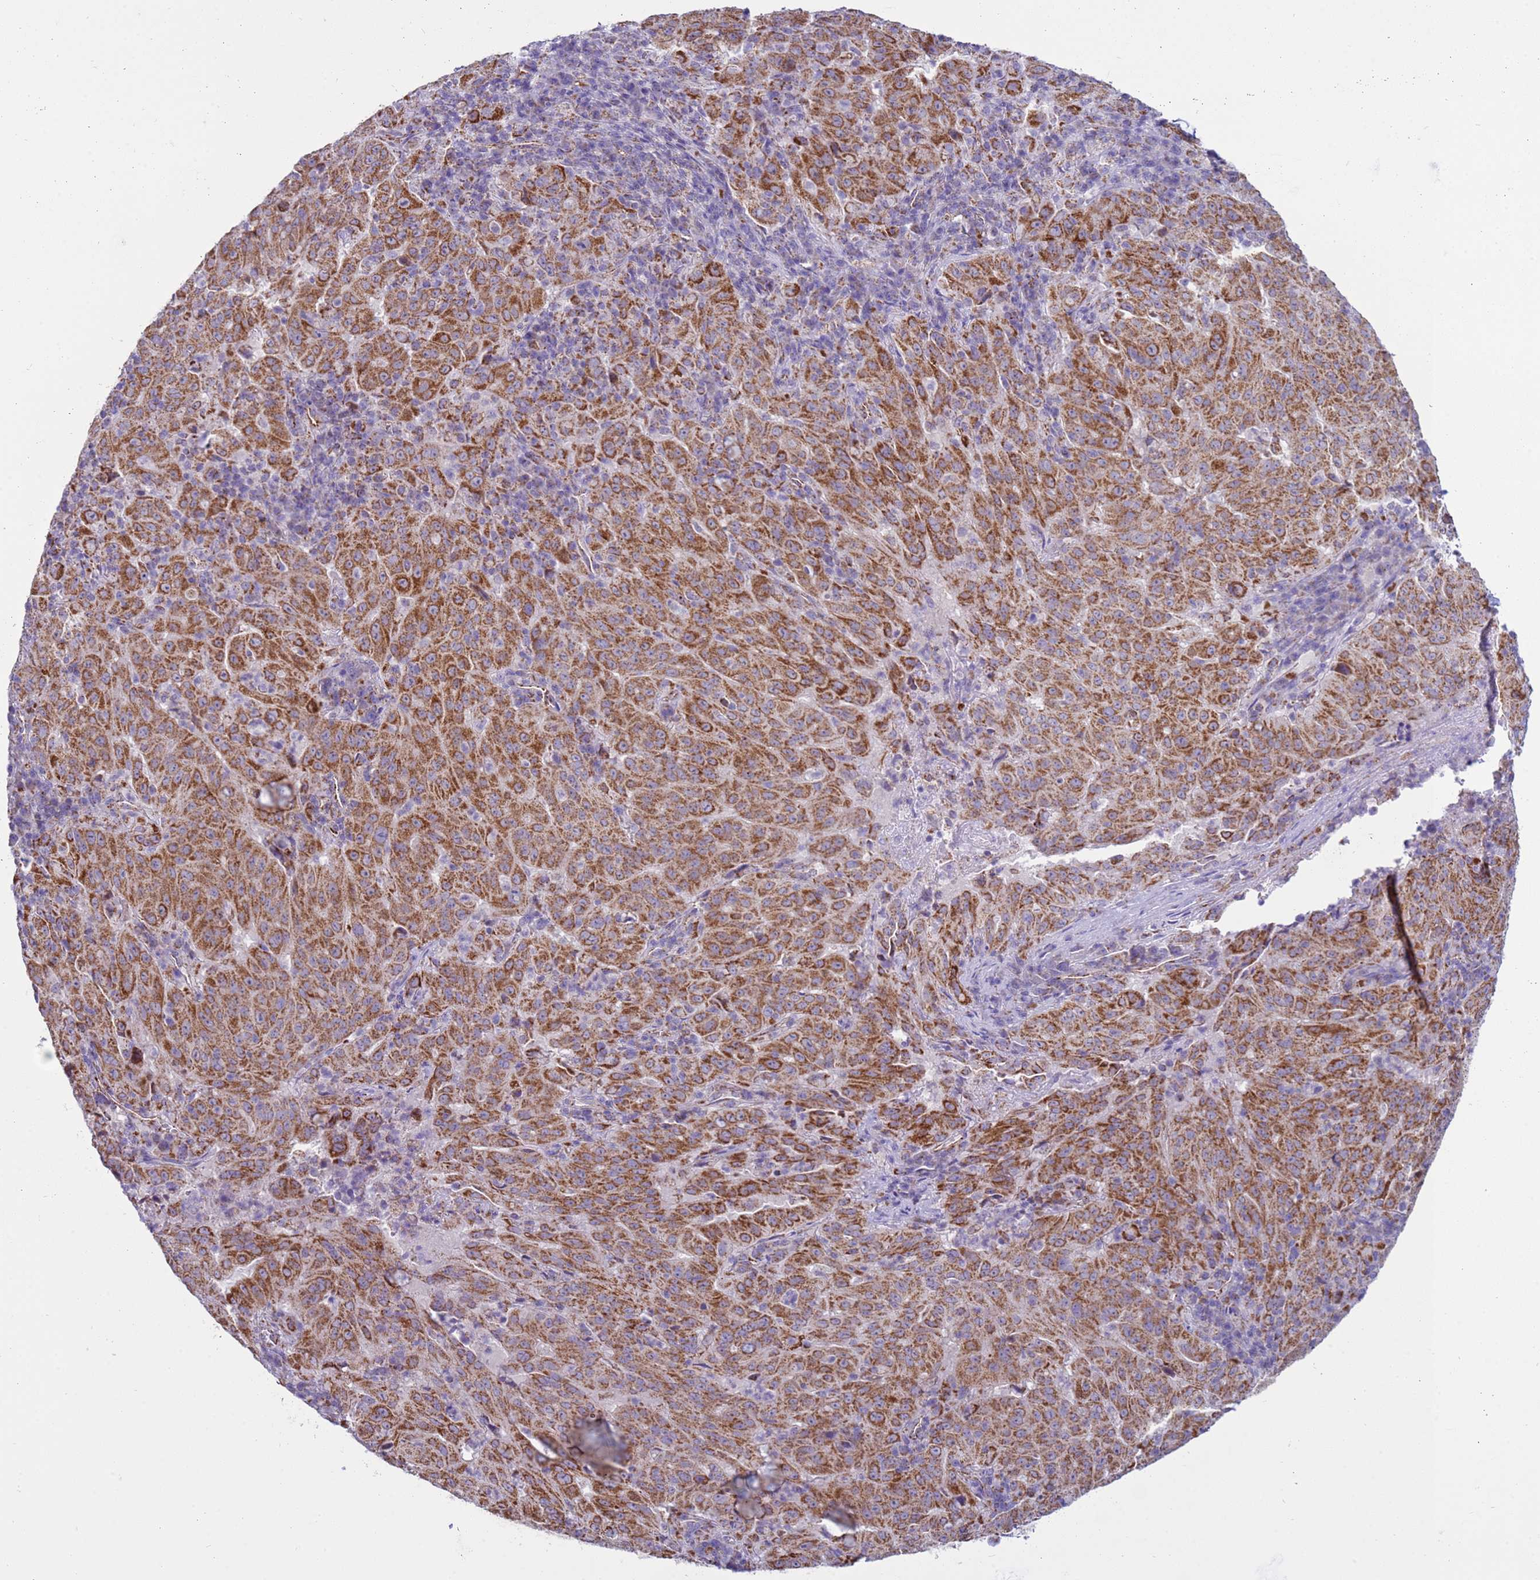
{"staining": {"intensity": "moderate", "quantity": ">75%", "location": "cytoplasmic/membranous"}, "tissue": "pancreatic cancer", "cell_type": "Tumor cells", "image_type": "cancer", "snomed": [{"axis": "morphology", "description": "Adenocarcinoma, NOS"}, {"axis": "topography", "description": "Pancreas"}], "caption": "A brown stain labels moderate cytoplasmic/membranous positivity of a protein in human pancreatic cancer tumor cells.", "gene": "NCALD", "patient": {"sex": "male", "age": 63}}